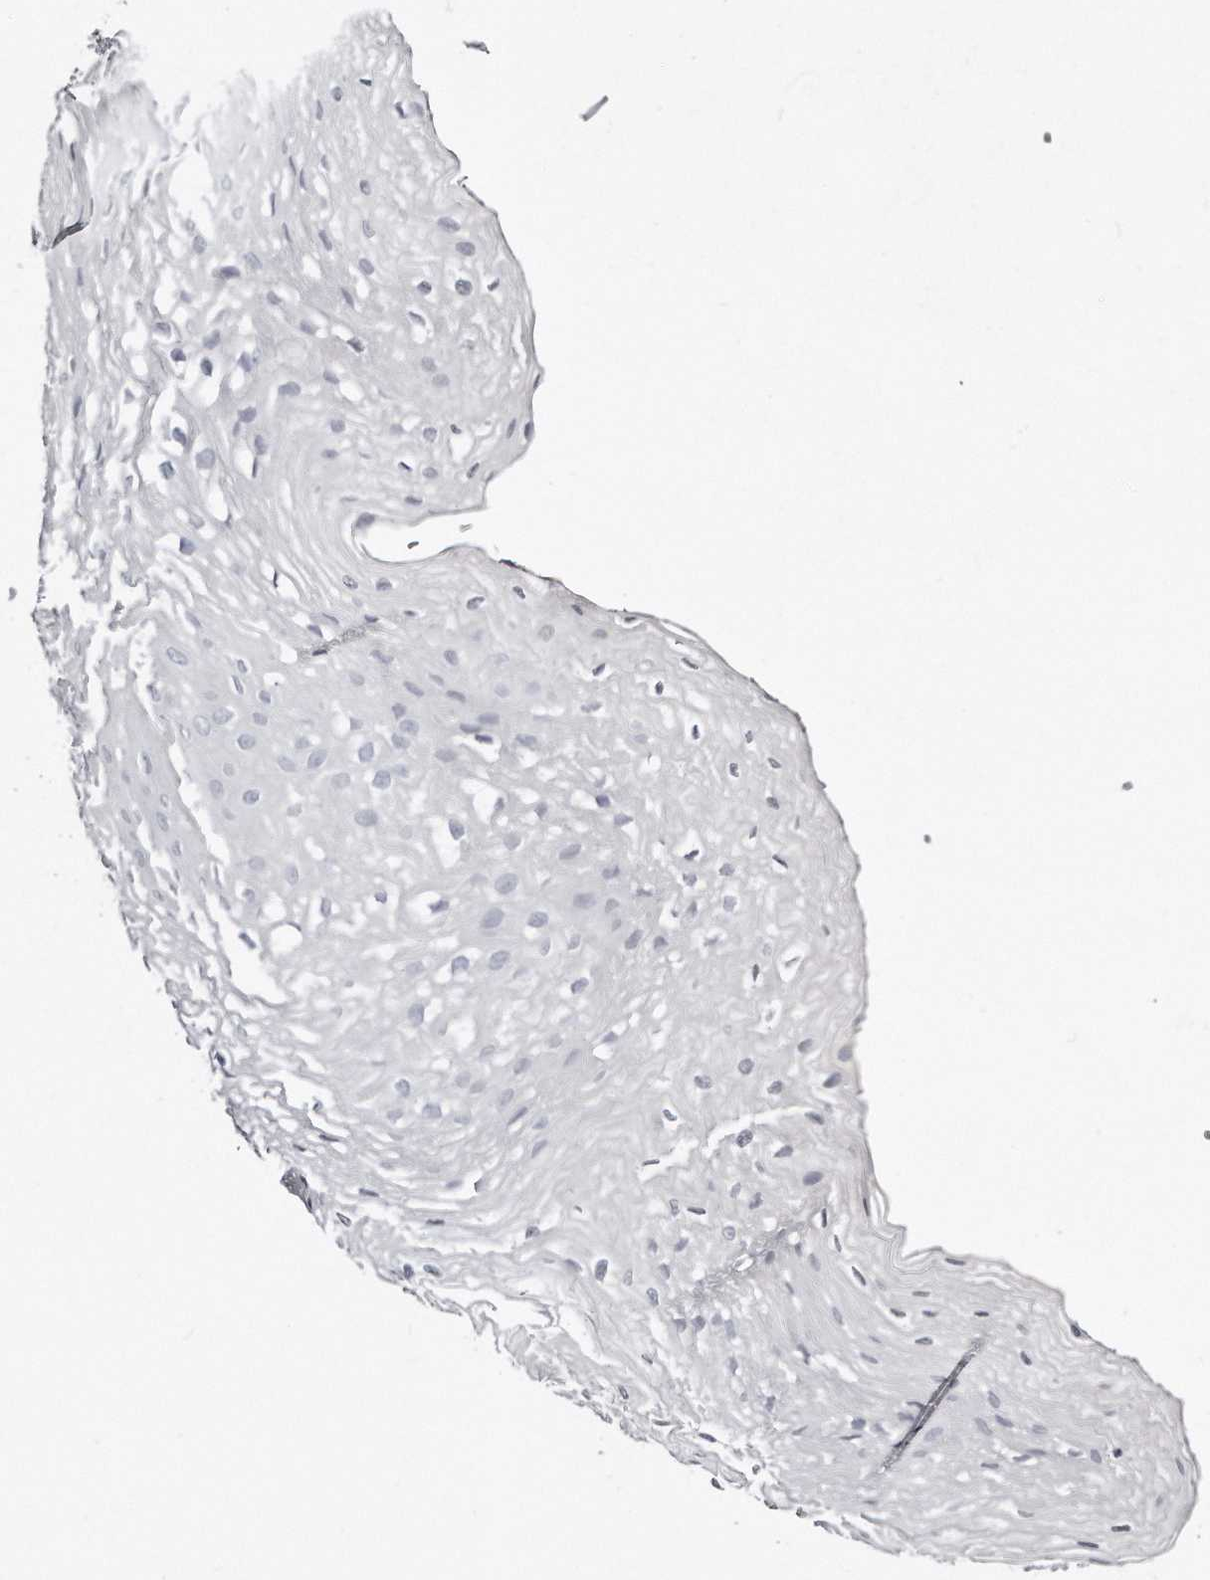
{"staining": {"intensity": "negative", "quantity": "none", "location": "none"}, "tissue": "esophagus", "cell_type": "Squamous epithelial cells", "image_type": "normal", "snomed": [{"axis": "morphology", "description": "Normal tissue, NOS"}, {"axis": "topography", "description": "Esophagus"}], "caption": "Squamous epithelial cells show no significant positivity in unremarkable esophagus.", "gene": "LMOD1", "patient": {"sex": "female", "age": 66}}